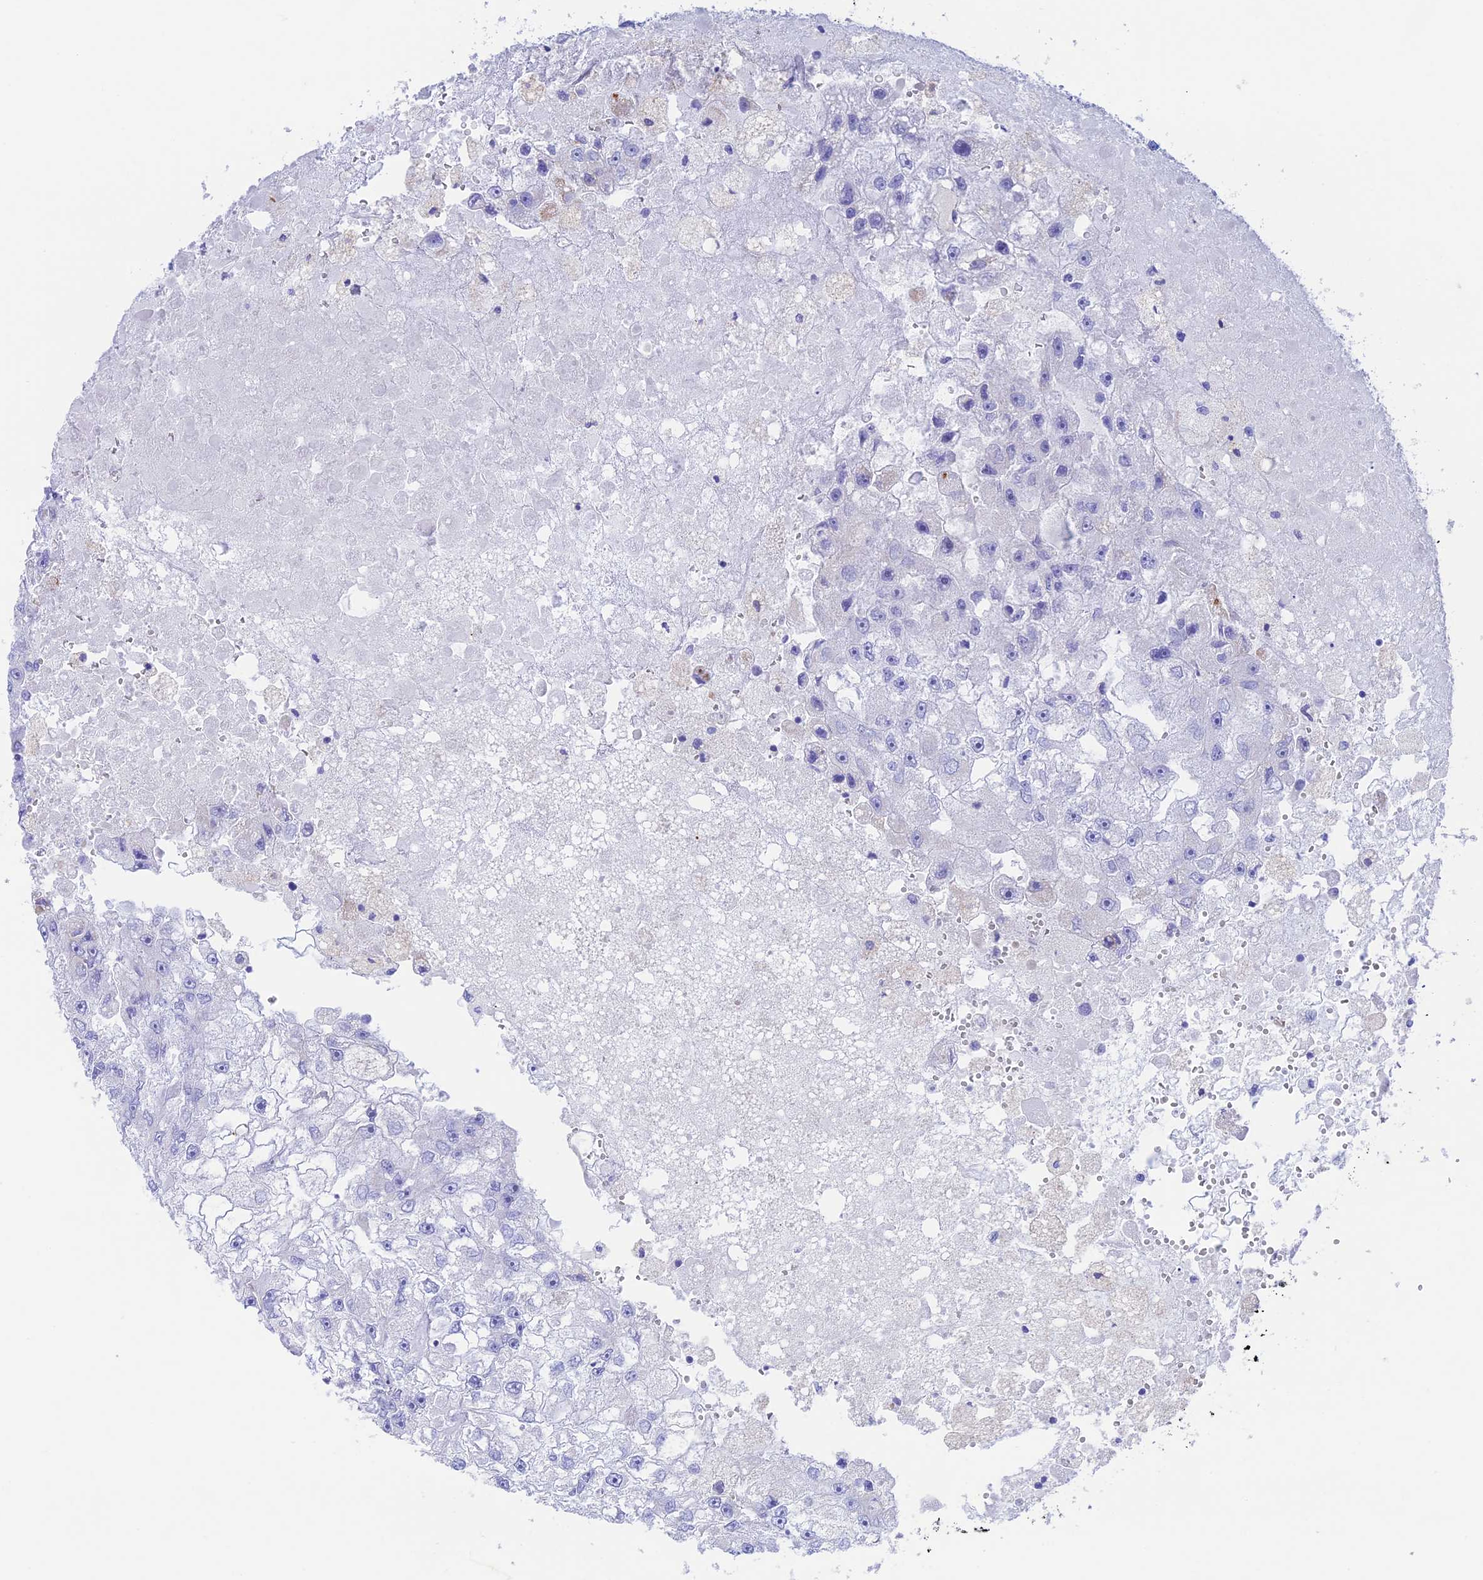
{"staining": {"intensity": "negative", "quantity": "none", "location": "none"}, "tissue": "renal cancer", "cell_type": "Tumor cells", "image_type": "cancer", "snomed": [{"axis": "morphology", "description": "Adenocarcinoma, NOS"}, {"axis": "topography", "description": "Kidney"}], "caption": "High magnification brightfield microscopy of adenocarcinoma (renal) stained with DAB (brown) and counterstained with hematoxylin (blue): tumor cells show no significant staining. The staining was performed using DAB to visualize the protein expression in brown, while the nuclei were stained in blue with hematoxylin (Magnification: 20x).", "gene": "ZNF652", "patient": {"sex": "male", "age": 63}}